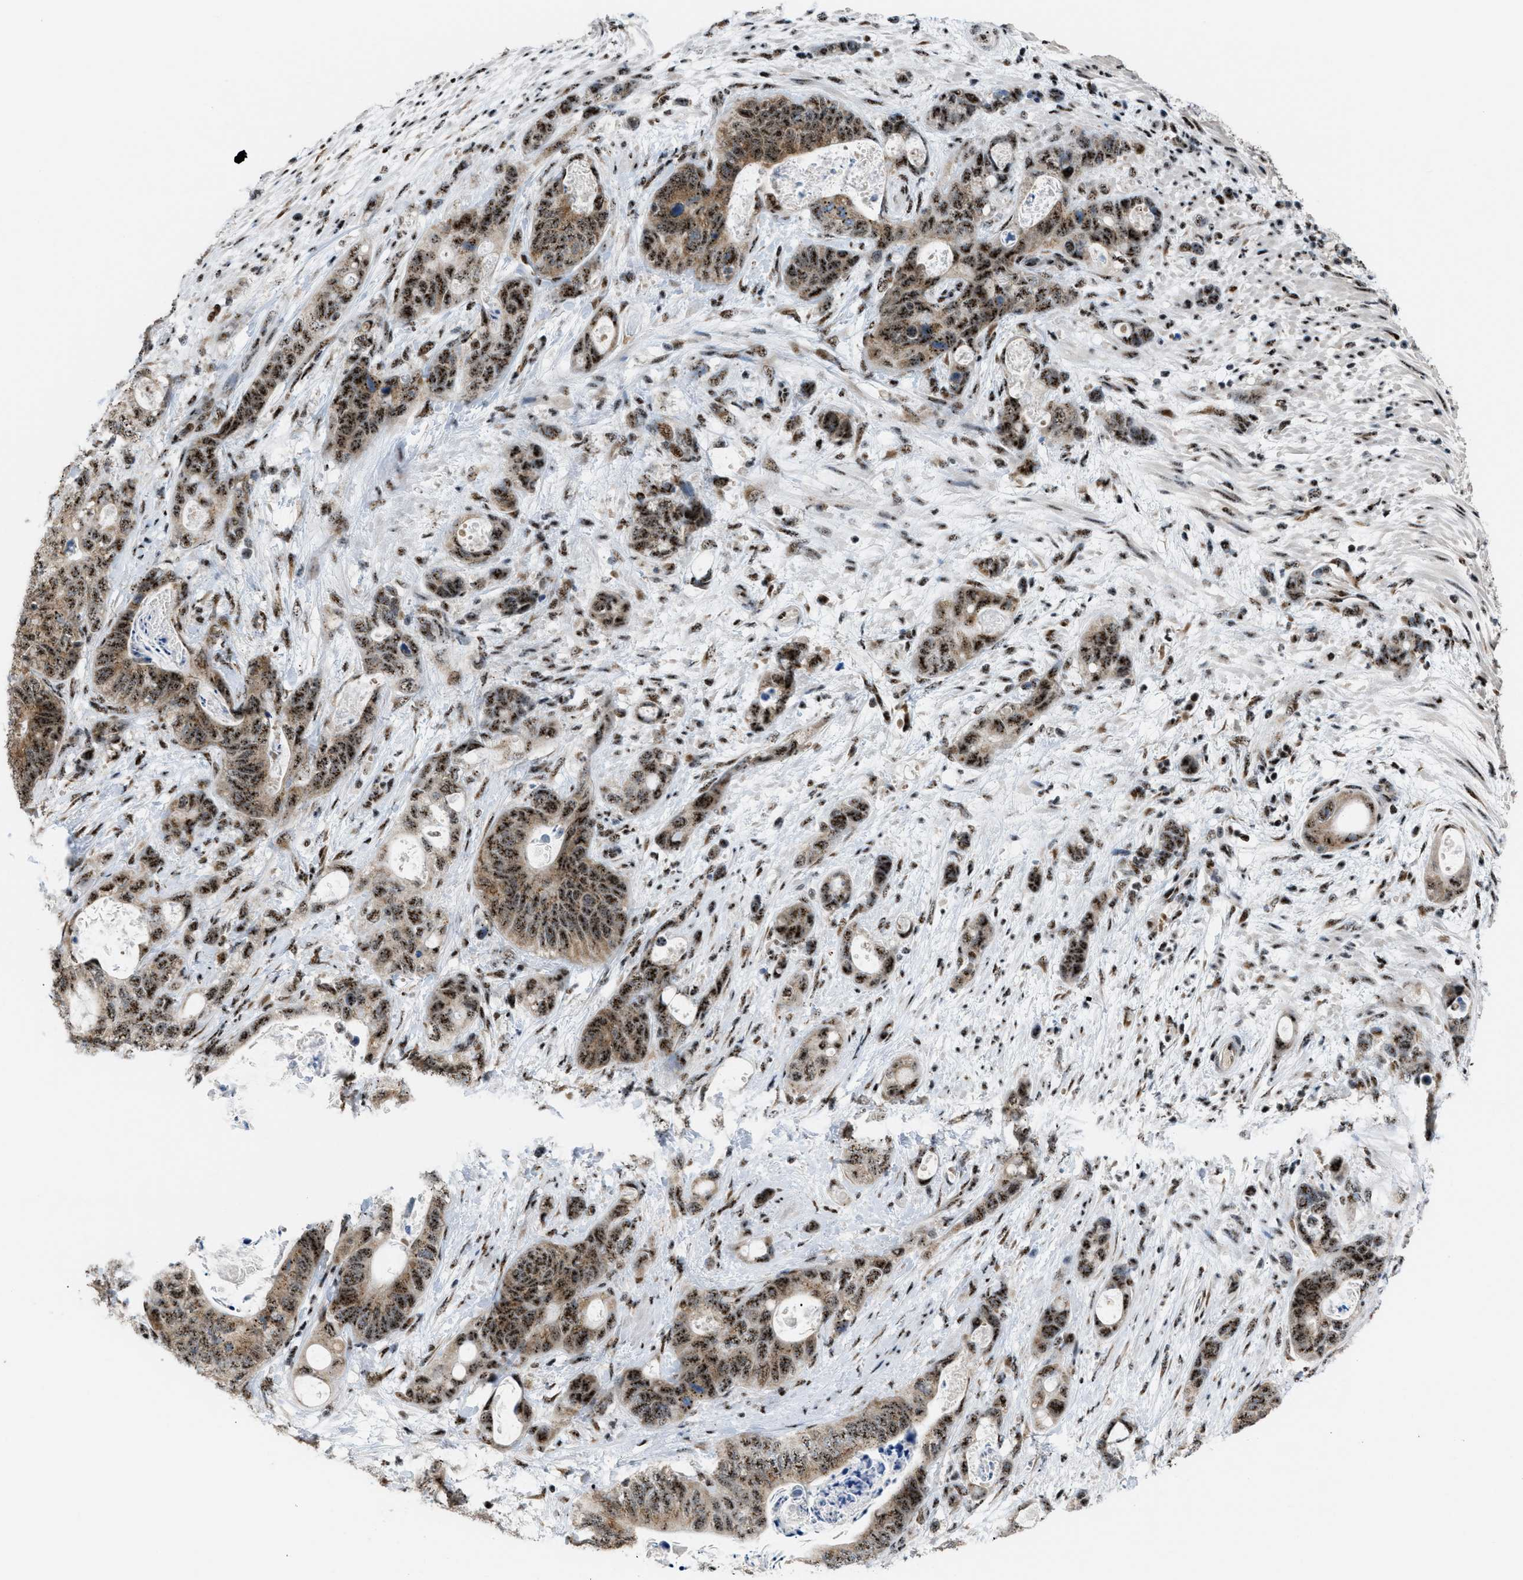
{"staining": {"intensity": "moderate", "quantity": ">75%", "location": "cytoplasmic/membranous,nuclear"}, "tissue": "stomach cancer", "cell_type": "Tumor cells", "image_type": "cancer", "snomed": [{"axis": "morphology", "description": "Normal tissue, NOS"}, {"axis": "morphology", "description": "Adenocarcinoma, NOS"}, {"axis": "topography", "description": "Stomach"}], "caption": "Immunohistochemical staining of human stomach adenocarcinoma reveals medium levels of moderate cytoplasmic/membranous and nuclear staining in approximately >75% of tumor cells.", "gene": "CDR2", "patient": {"sex": "female", "age": 89}}